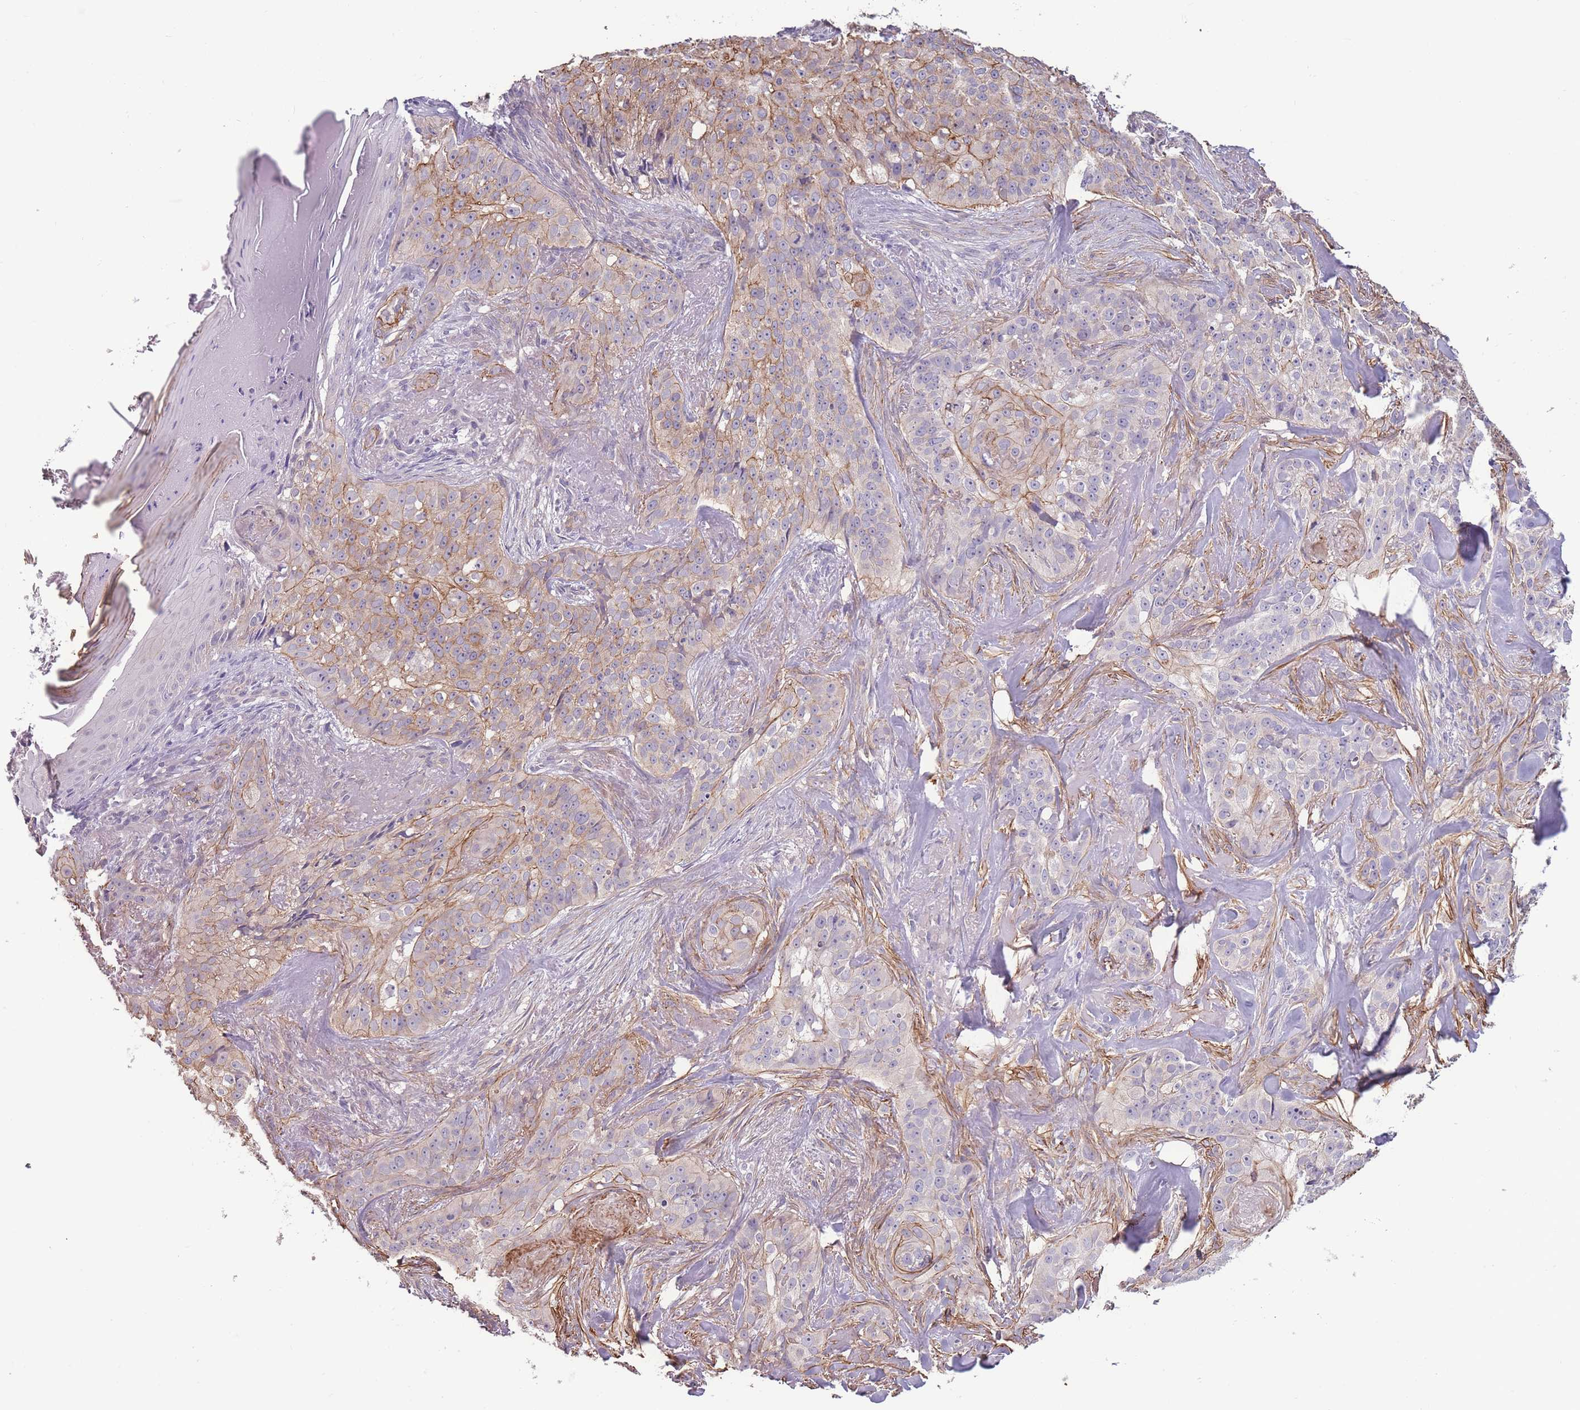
{"staining": {"intensity": "moderate", "quantity": "25%-75%", "location": "cytoplasmic/membranous"}, "tissue": "skin cancer", "cell_type": "Tumor cells", "image_type": "cancer", "snomed": [{"axis": "morphology", "description": "Basal cell carcinoma"}, {"axis": "topography", "description": "Skin"}], "caption": "Immunohistochemistry (IHC) staining of basal cell carcinoma (skin), which demonstrates medium levels of moderate cytoplasmic/membranous staining in approximately 25%-75% of tumor cells indicating moderate cytoplasmic/membranous protein positivity. The staining was performed using DAB (3,3'-diaminobenzidine) (brown) for protein detection and nuclei were counterstained in hematoxylin (blue).", "gene": "FAM124A", "patient": {"sex": "female", "age": 92}}